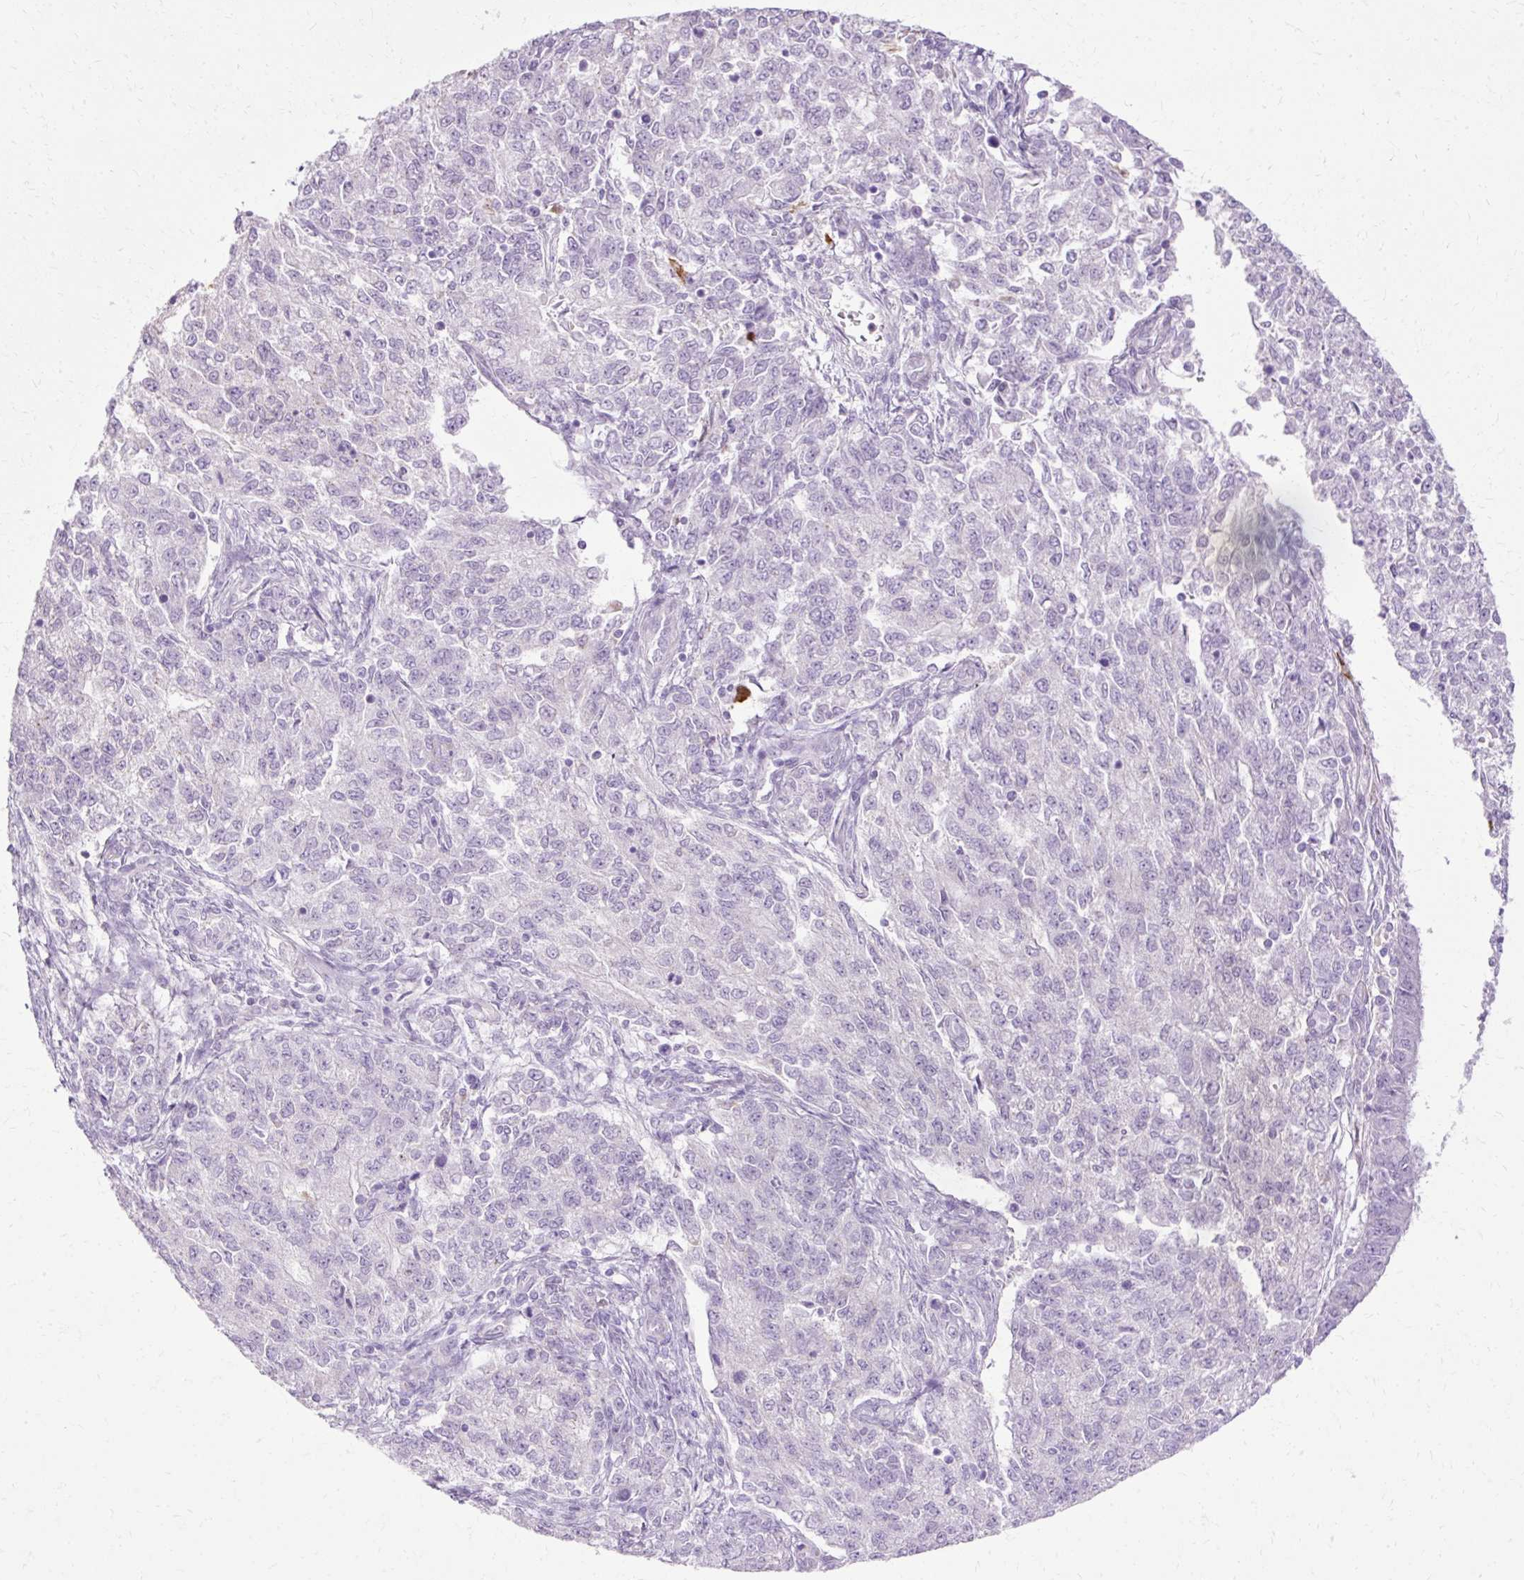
{"staining": {"intensity": "negative", "quantity": "none", "location": "none"}, "tissue": "endometrial cancer", "cell_type": "Tumor cells", "image_type": "cancer", "snomed": [{"axis": "morphology", "description": "Adenocarcinoma, NOS"}, {"axis": "topography", "description": "Endometrium"}], "caption": "This is an immunohistochemistry (IHC) photomicrograph of human endometrial adenocarcinoma. There is no expression in tumor cells.", "gene": "HSD11B1", "patient": {"sex": "female", "age": 50}}